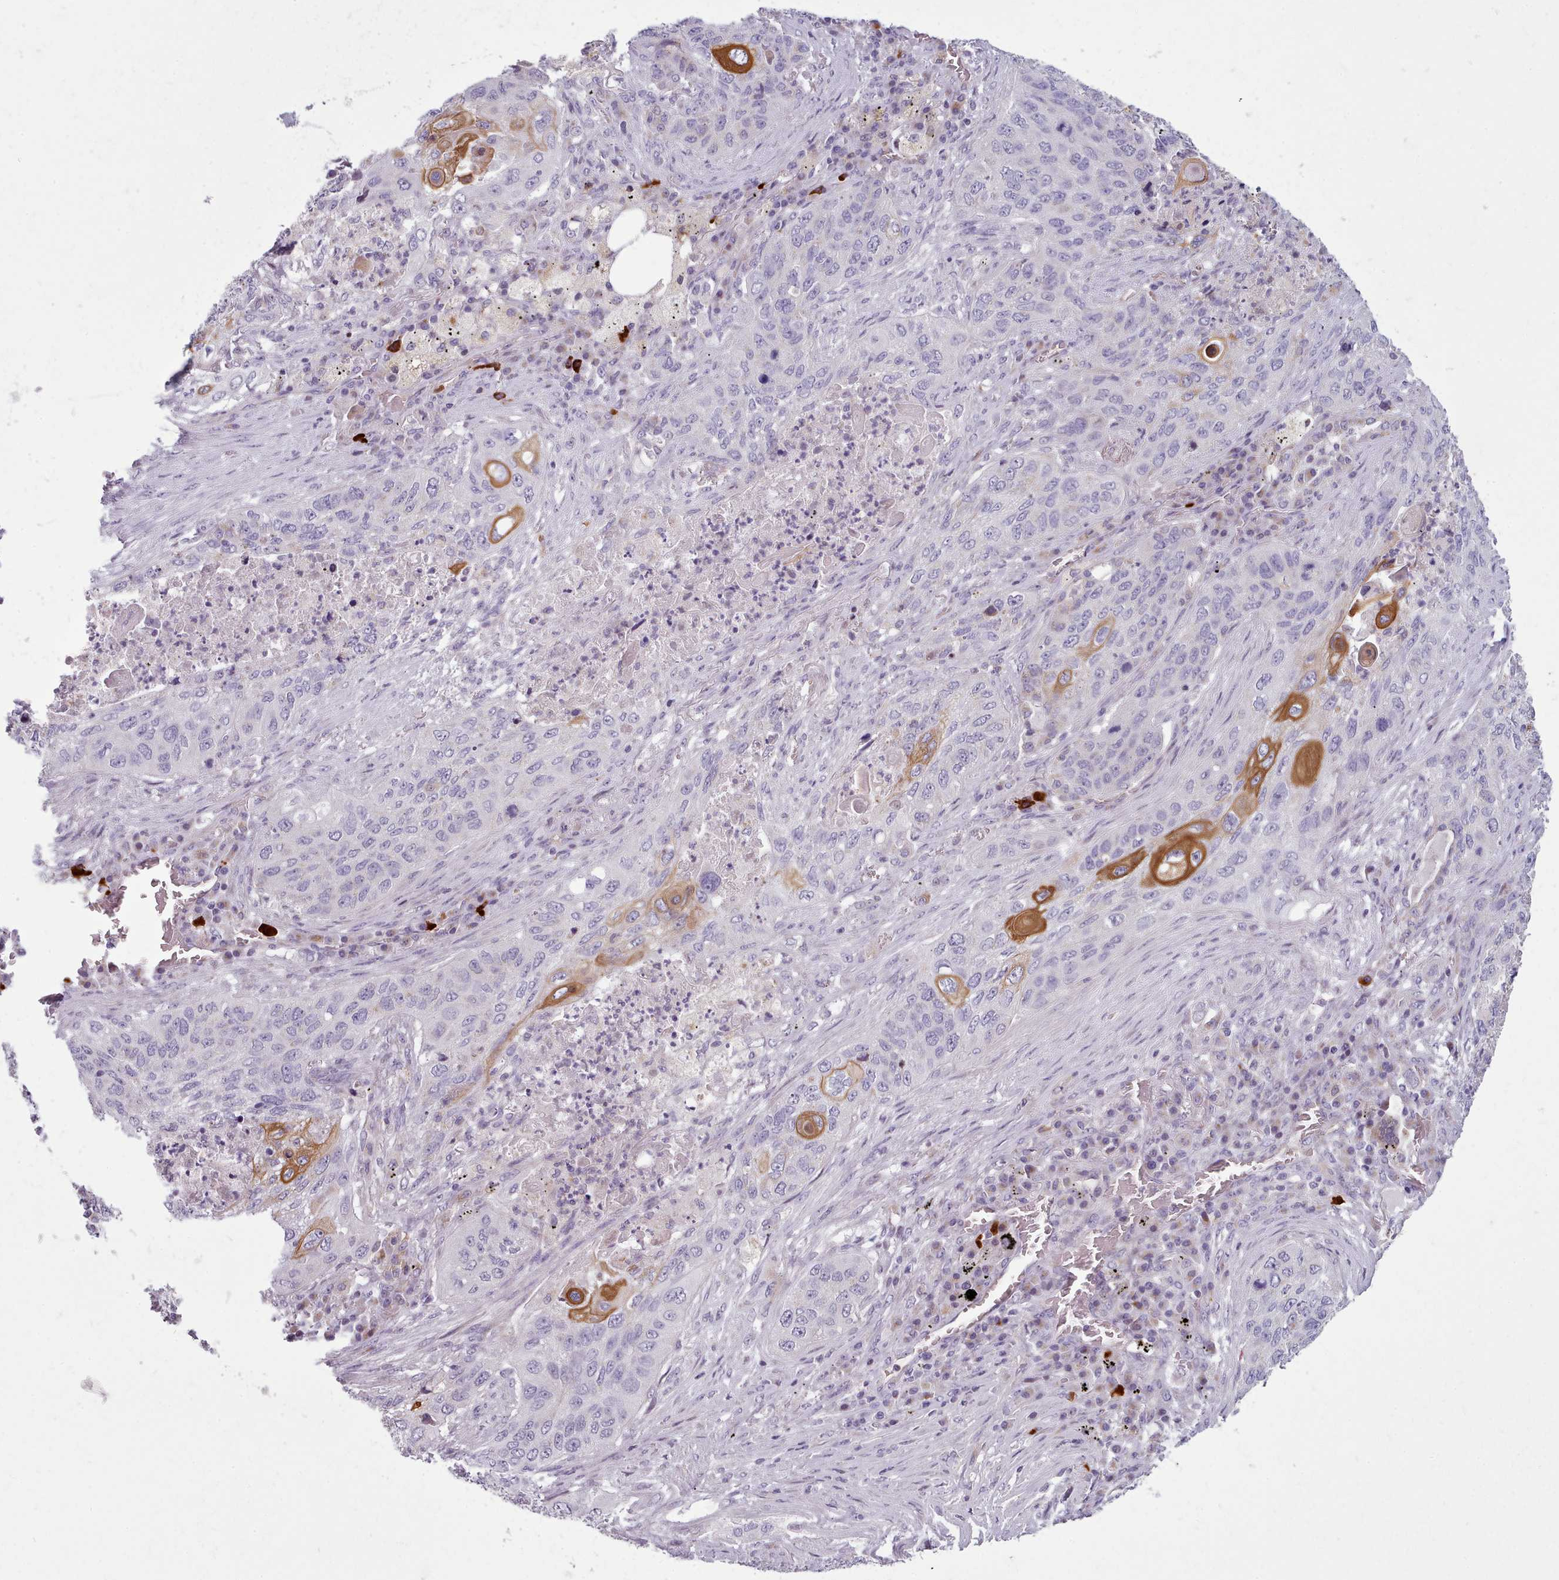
{"staining": {"intensity": "strong", "quantity": "<25%", "location": "cytoplasmic/membranous"}, "tissue": "lung cancer", "cell_type": "Tumor cells", "image_type": "cancer", "snomed": [{"axis": "morphology", "description": "Squamous cell carcinoma, NOS"}, {"axis": "topography", "description": "Lung"}], "caption": "Brown immunohistochemical staining in lung cancer shows strong cytoplasmic/membranous expression in about <25% of tumor cells. (Brightfield microscopy of DAB IHC at high magnification).", "gene": "SLC52A3", "patient": {"sex": "female", "age": 63}}